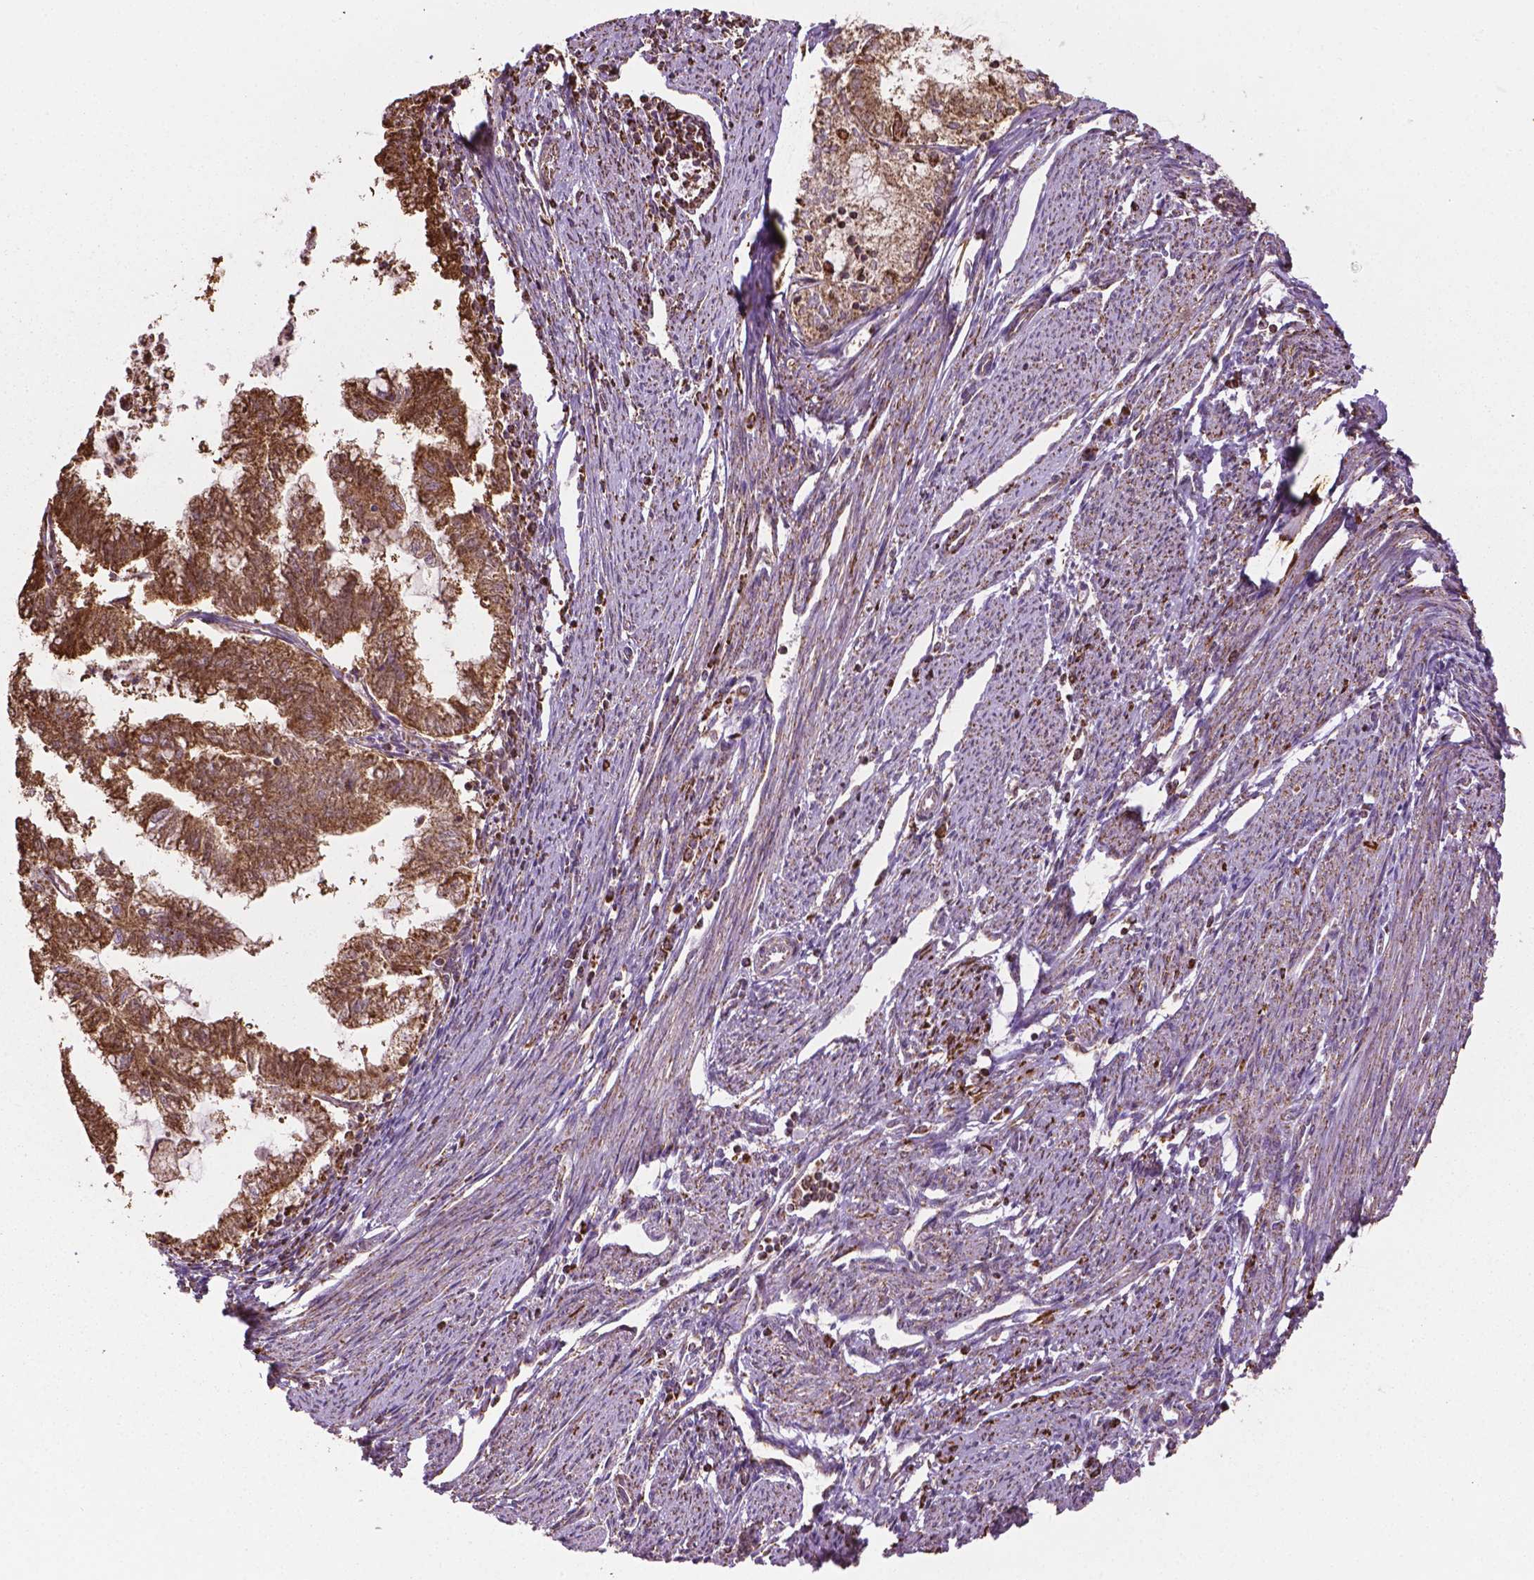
{"staining": {"intensity": "moderate", "quantity": ">75%", "location": "cytoplasmic/membranous"}, "tissue": "endometrial cancer", "cell_type": "Tumor cells", "image_type": "cancer", "snomed": [{"axis": "morphology", "description": "Adenocarcinoma, NOS"}, {"axis": "topography", "description": "Endometrium"}], "caption": "About >75% of tumor cells in endometrial cancer show moderate cytoplasmic/membranous protein staining as visualized by brown immunohistochemical staining.", "gene": "HS3ST3A1", "patient": {"sex": "female", "age": 79}}